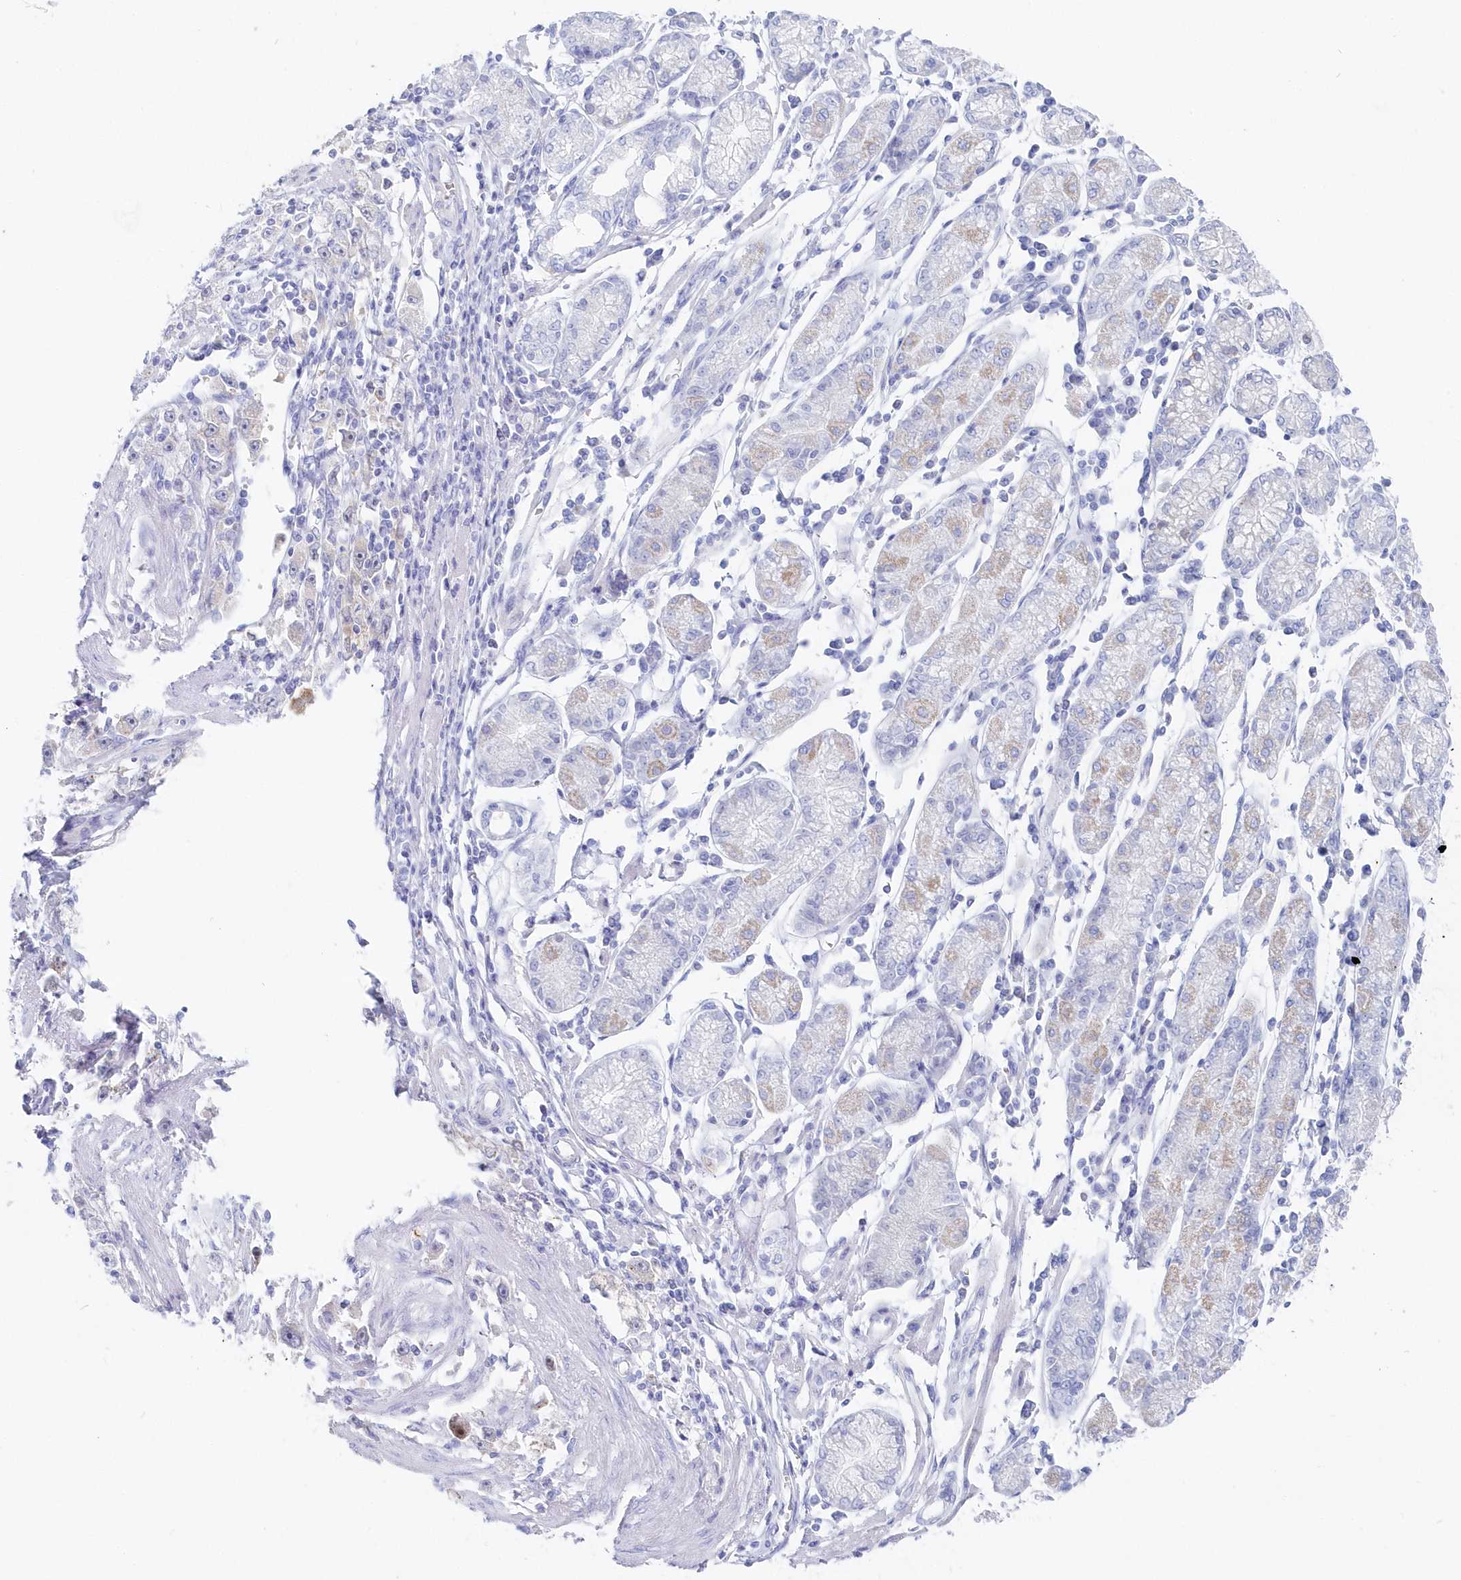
{"staining": {"intensity": "negative", "quantity": "none", "location": "none"}, "tissue": "stomach cancer", "cell_type": "Tumor cells", "image_type": "cancer", "snomed": [{"axis": "morphology", "description": "Adenocarcinoma, NOS"}, {"axis": "topography", "description": "Stomach"}], "caption": "Protein analysis of stomach cancer demonstrates no significant positivity in tumor cells. The staining was performed using DAB to visualize the protein expression in brown, while the nuclei were stained in blue with hematoxylin (Magnification: 20x).", "gene": "CSNK1G2", "patient": {"sex": "female", "age": 59}}